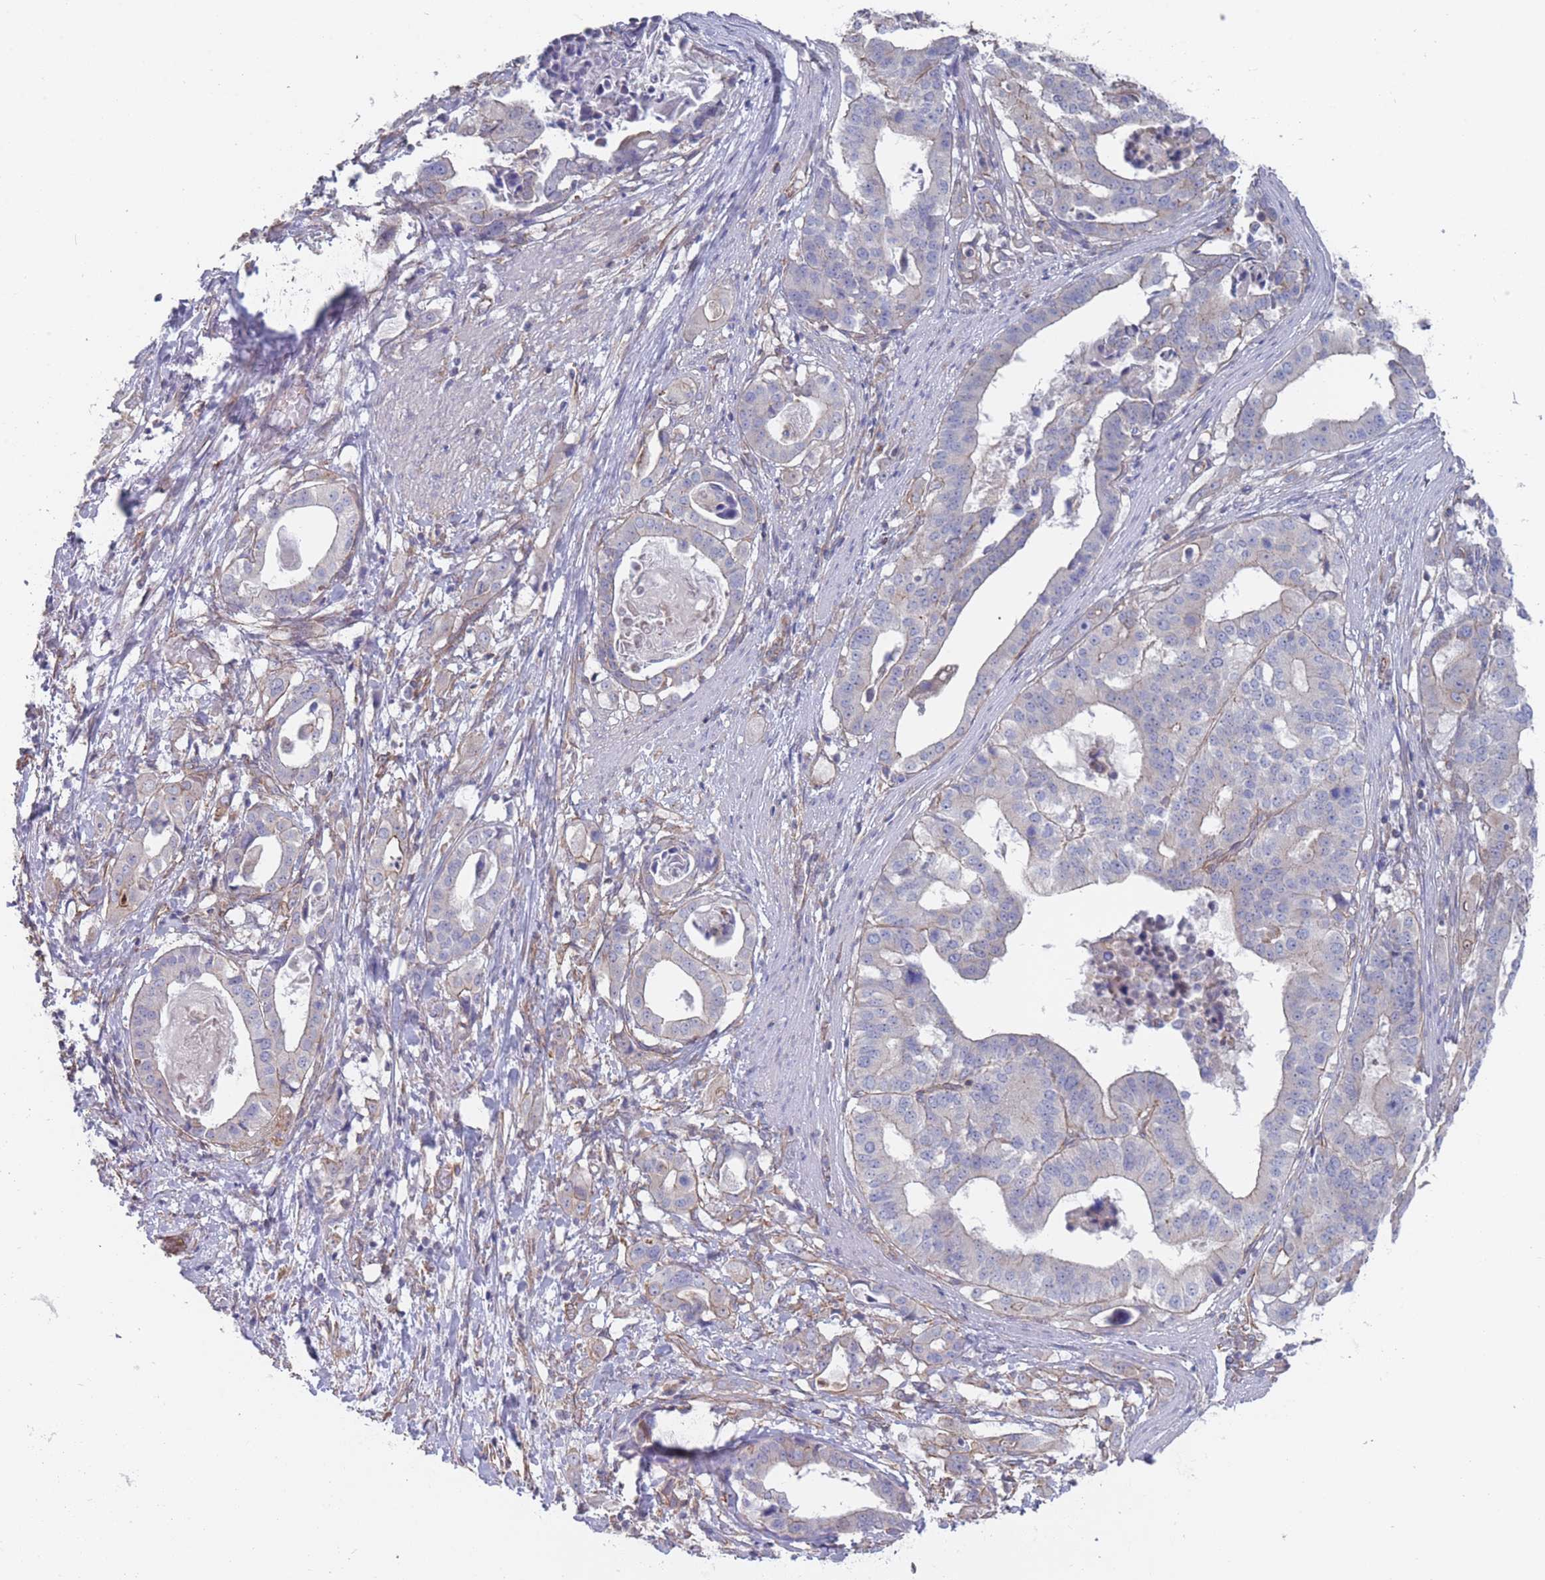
{"staining": {"intensity": "negative", "quantity": "none", "location": "none"}, "tissue": "stomach cancer", "cell_type": "Tumor cells", "image_type": "cancer", "snomed": [{"axis": "morphology", "description": "Adenocarcinoma, NOS"}, {"axis": "topography", "description": "Stomach"}], "caption": "This photomicrograph is of adenocarcinoma (stomach) stained with immunohistochemistry to label a protein in brown with the nuclei are counter-stained blue. There is no staining in tumor cells.", "gene": "SLC1A6", "patient": {"sex": "male", "age": 48}}